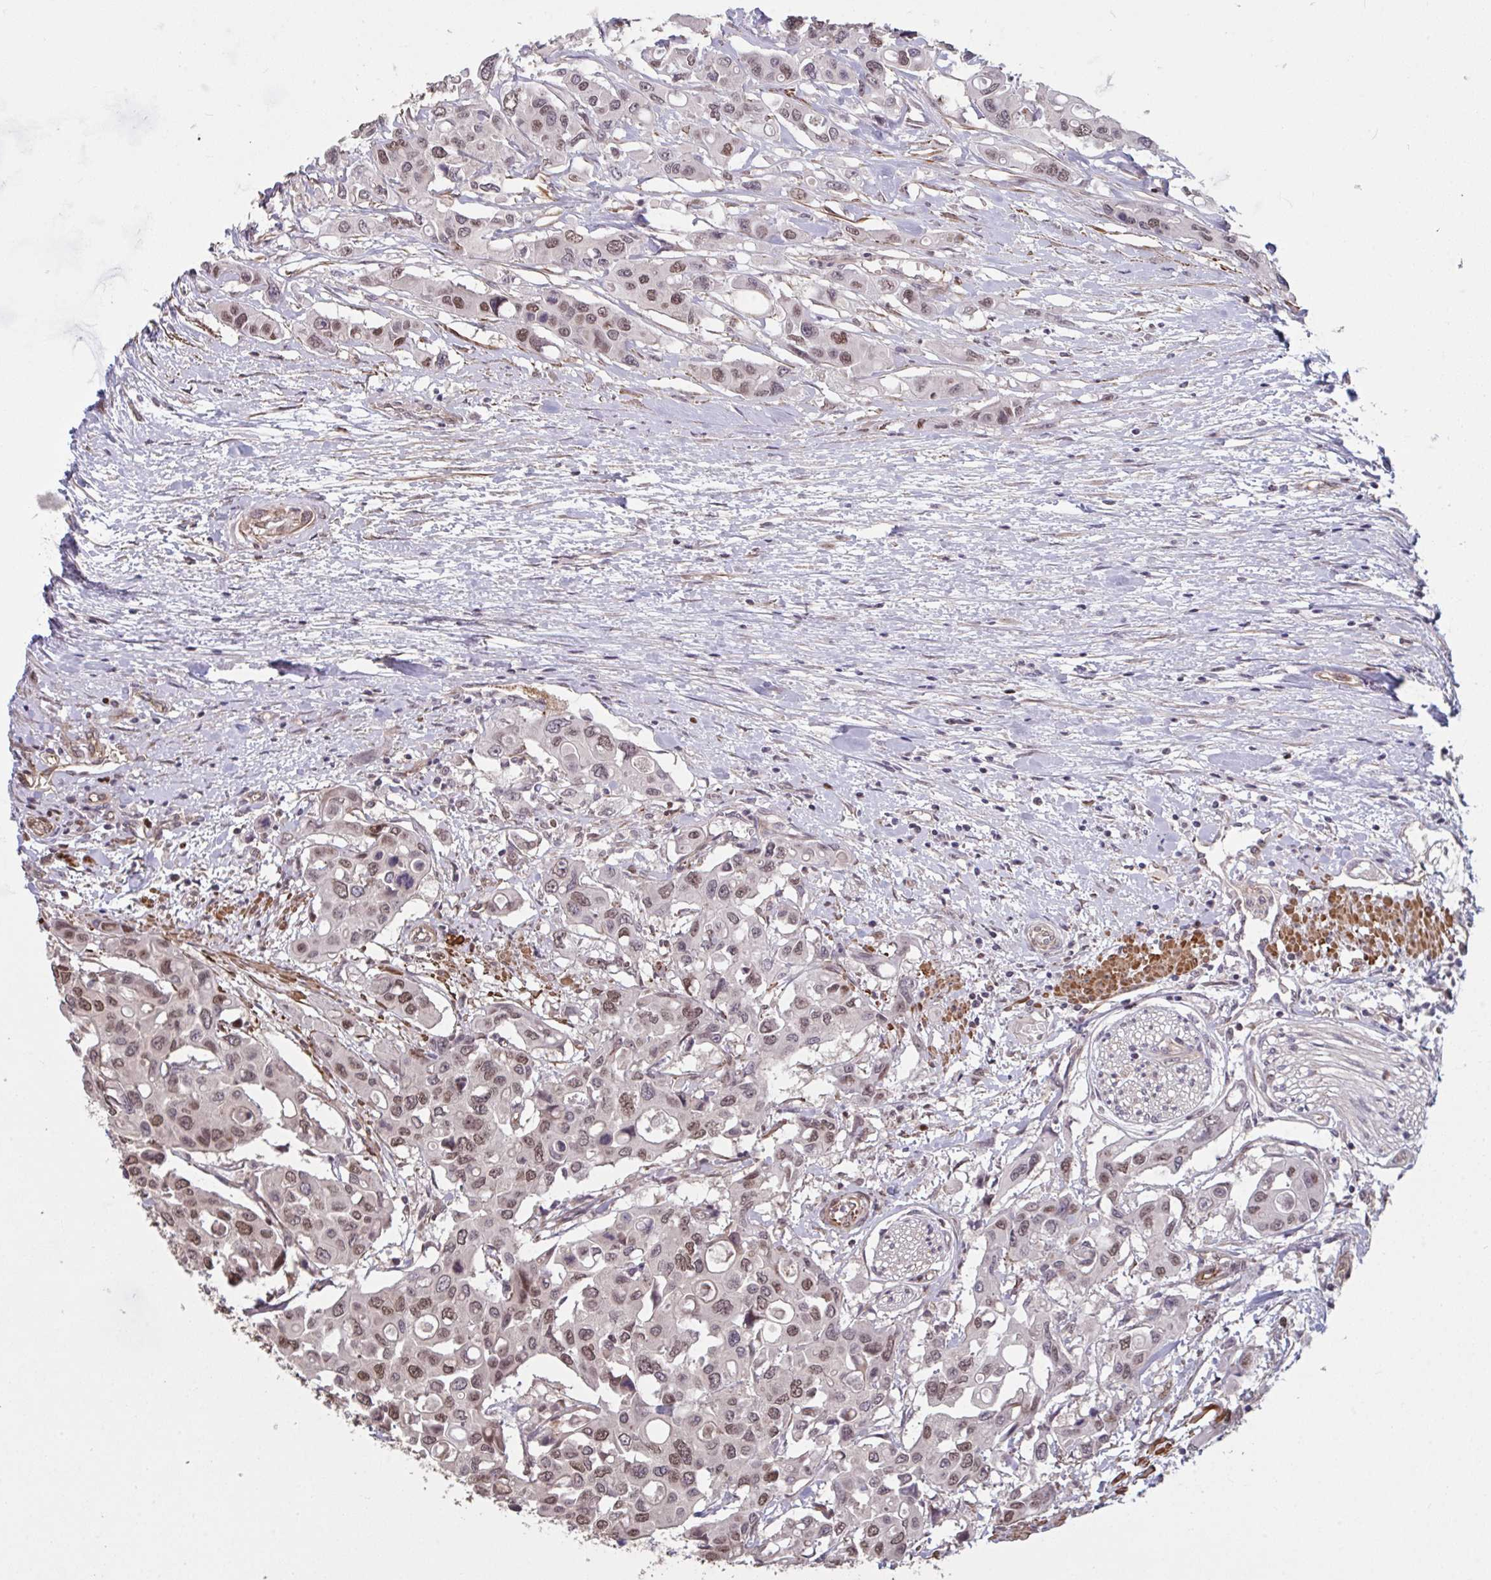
{"staining": {"intensity": "moderate", "quantity": ">75%", "location": "nuclear"}, "tissue": "colorectal cancer", "cell_type": "Tumor cells", "image_type": "cancer", "snomed": [{"axis": "morphology", "description": "Adenocarcinoma, NOS"}, {"axis": "topography", "description": "Colon"}], "caption": "Colorectal cancer (adenocarcinoma) was stained to show a protein in brown. There is medium levels of moderate nuclear expression in approximately >75% of tumor cells.", "gene": "IPO5", "patient": {"sex": "male", "age": 77}}